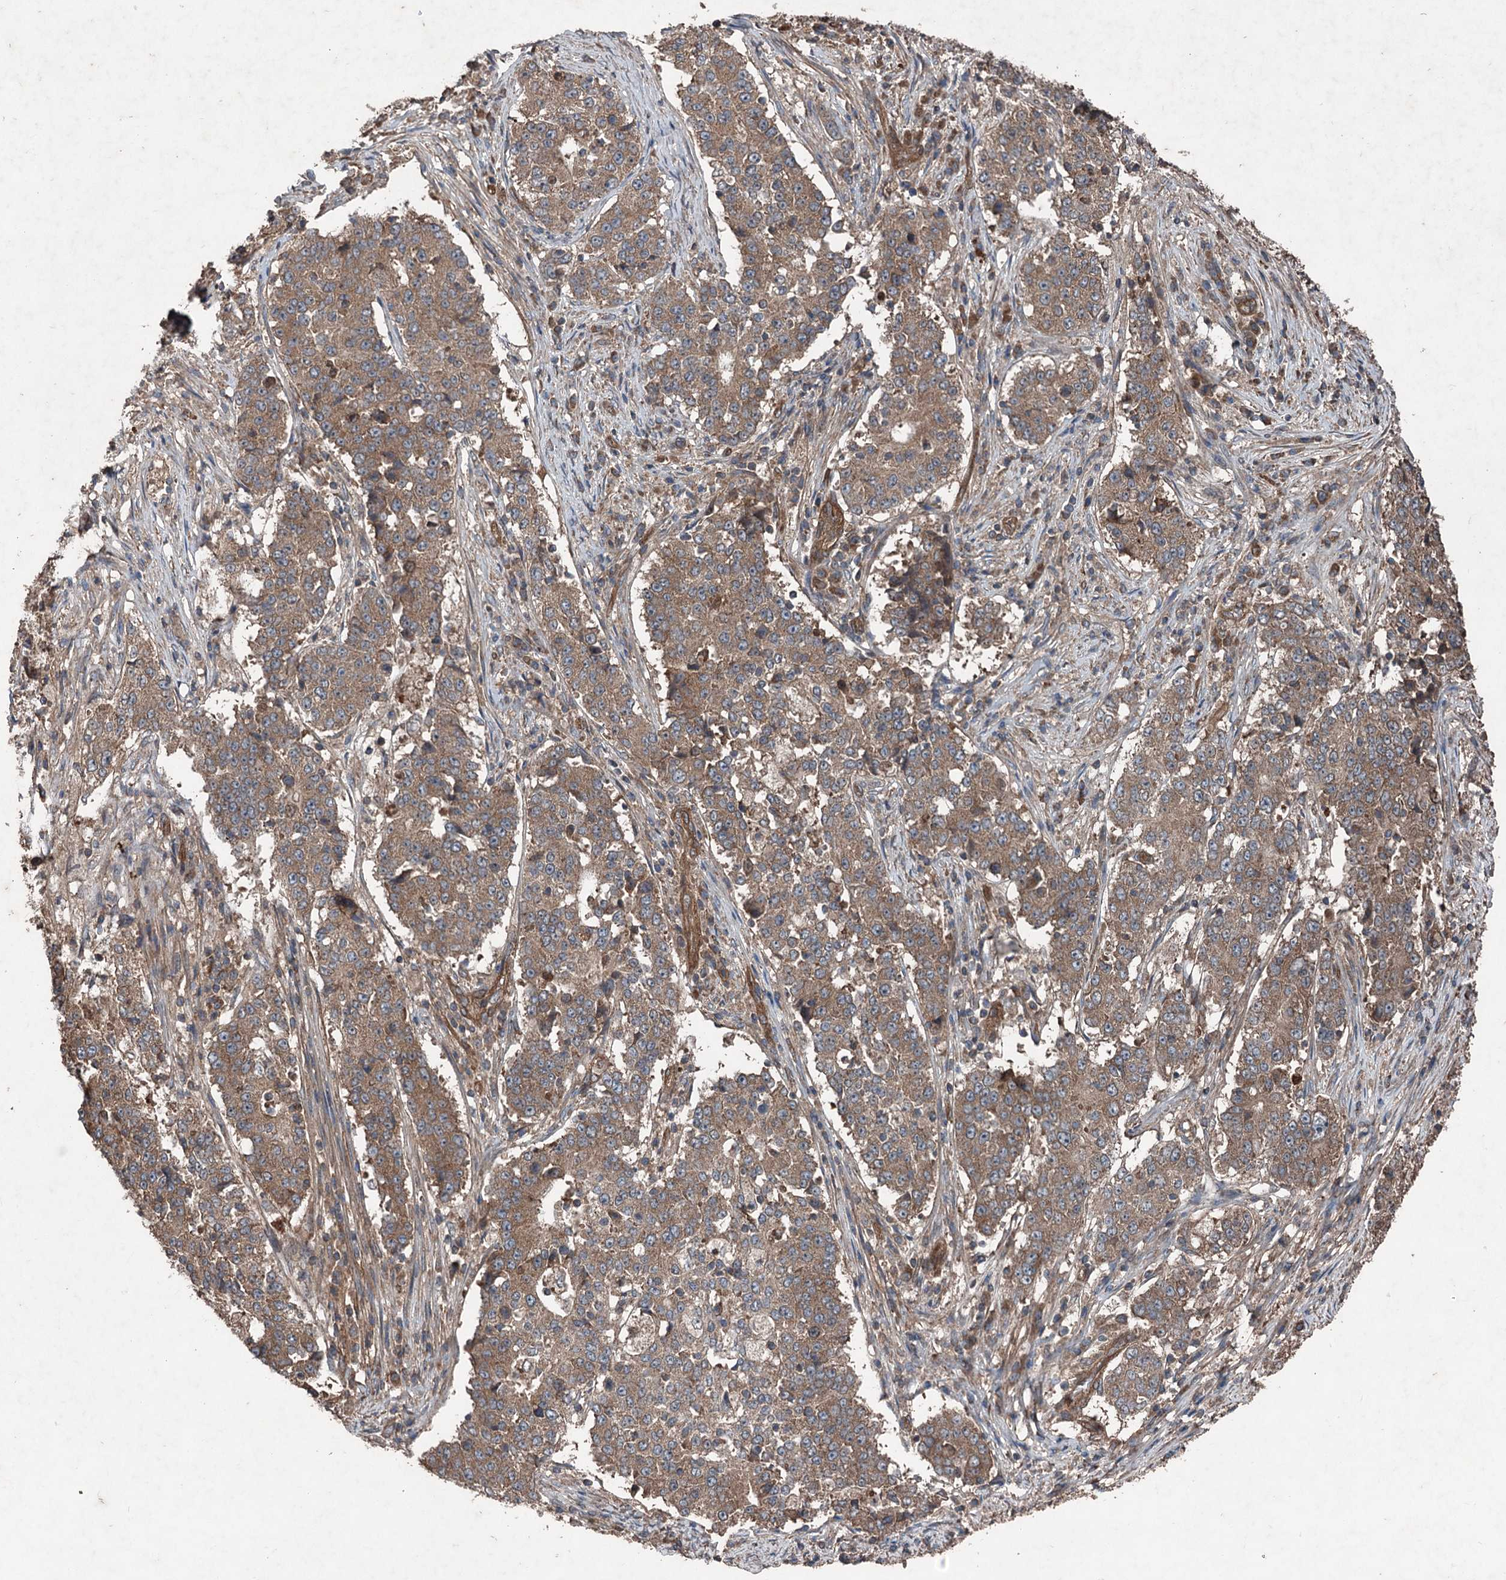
{"staining": {"intensity": "moderate", "quantity": ">75%", "location": "cytoplasmic/membranous"}, "tissue": "stomach cancer", "cell_type": "Tumor cells", "image_type": "cancer", "snomed": [{"axis": "morphology", "description": "Adenocarcinoma, NOS"}, {"axis": "topography", "description": "Stomach"}], "caption": "Immunohistochemical staining of human adenocarcinoma (stomach) demonstrates moderate cytoplasmic/membranous protein expression in approximately >75% of tumor cells.", "gene": "RNF214", "patient": {"sex": "male", "age": 59}}